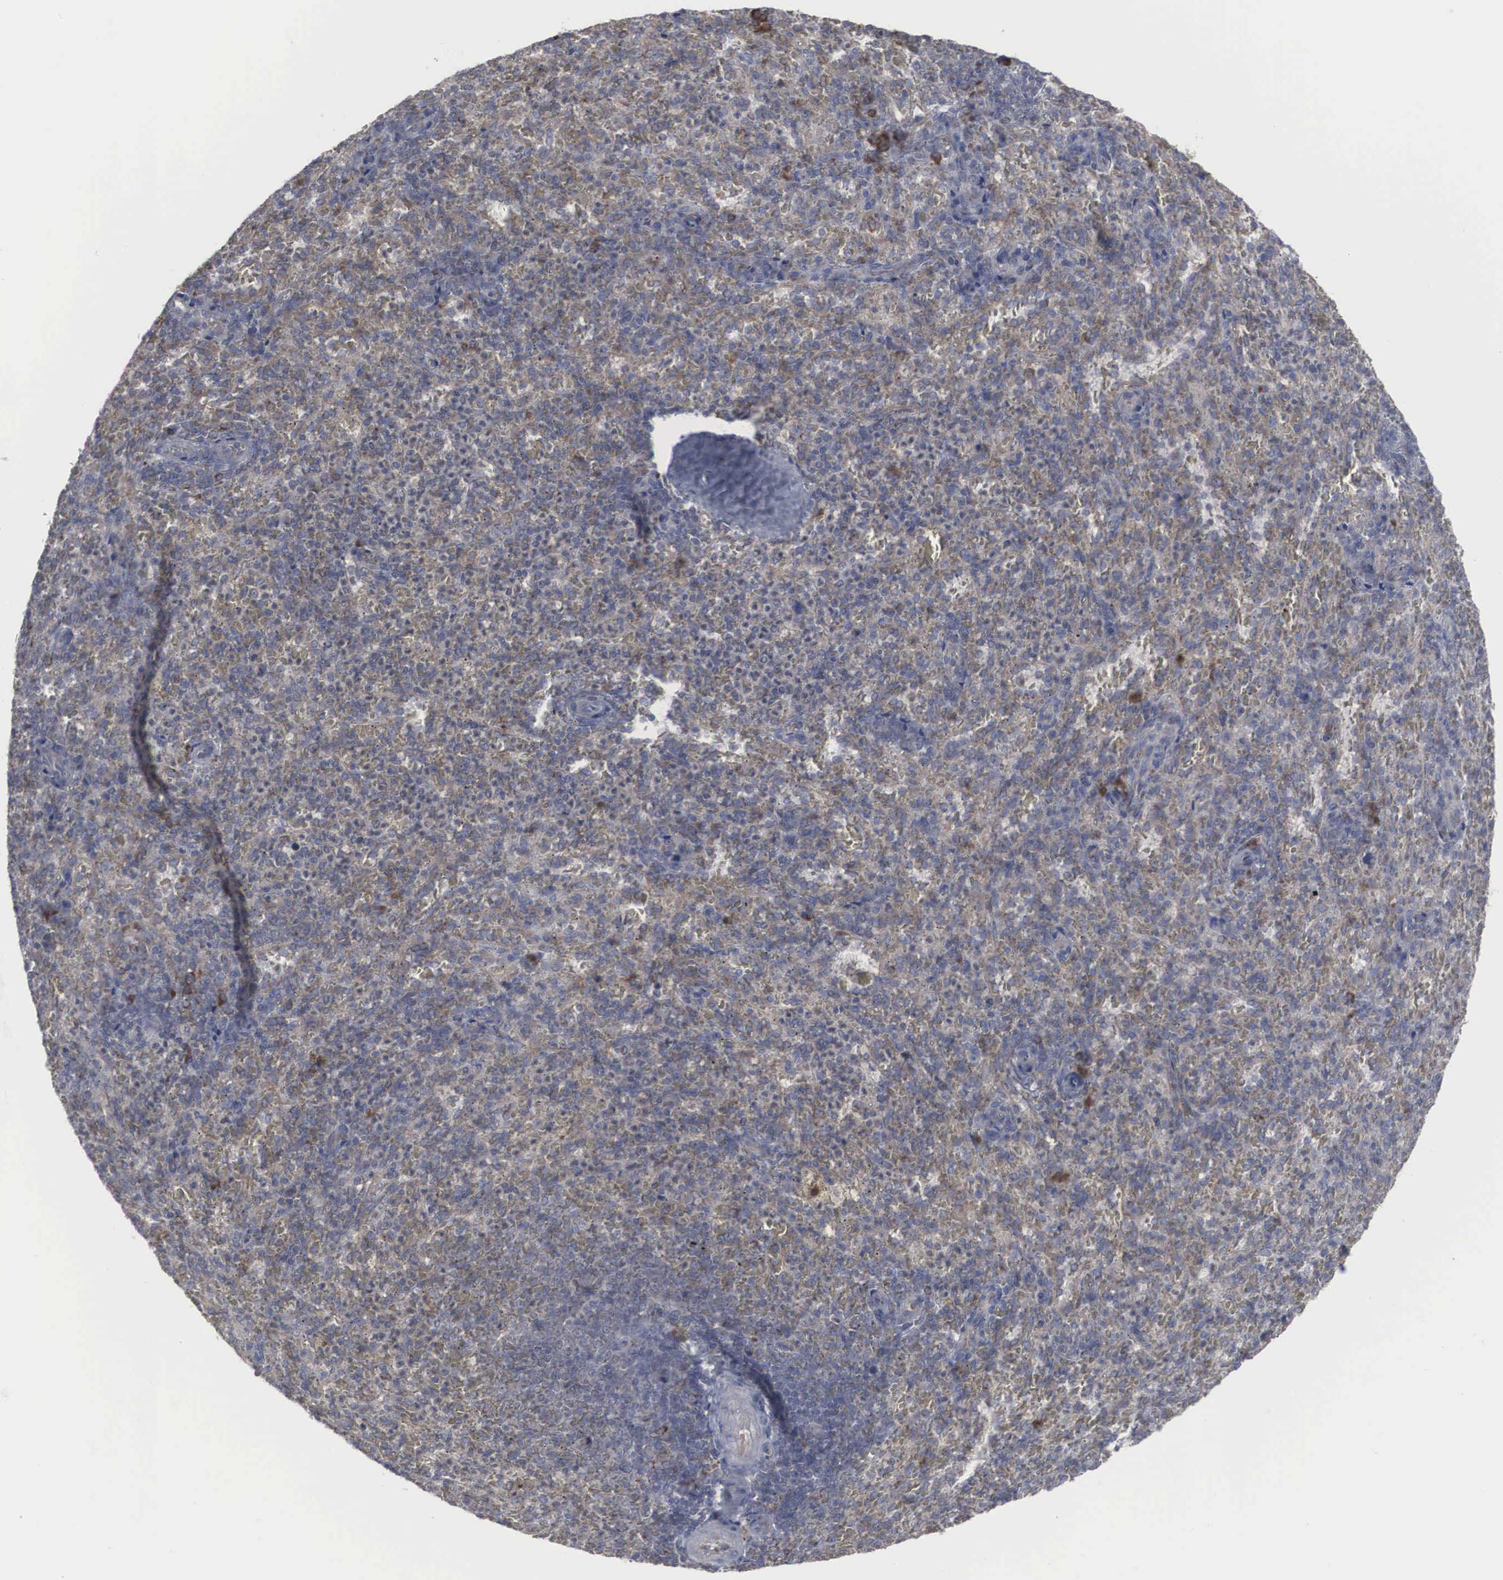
{"staining": {"intensity": "weak", "quantity": "25%-75%", "location": "cytoplasmic/membranous"}, "tissue": "spleen", "cell_type": "Cells in red pulp", "image_type": "normal", "snomed": [{"axis": "morphology", "description": "Normal tissue, NOS"}, {"axis": "topography", "description": "Spleen"}], "caption": "Protein staining displays weak cytoplasmic/membranous expression in about 25%-75% of cells in red pulp in normal spleen.", "gene": "CTAGE15", "patient": {"sex": "female", "age": 21}}